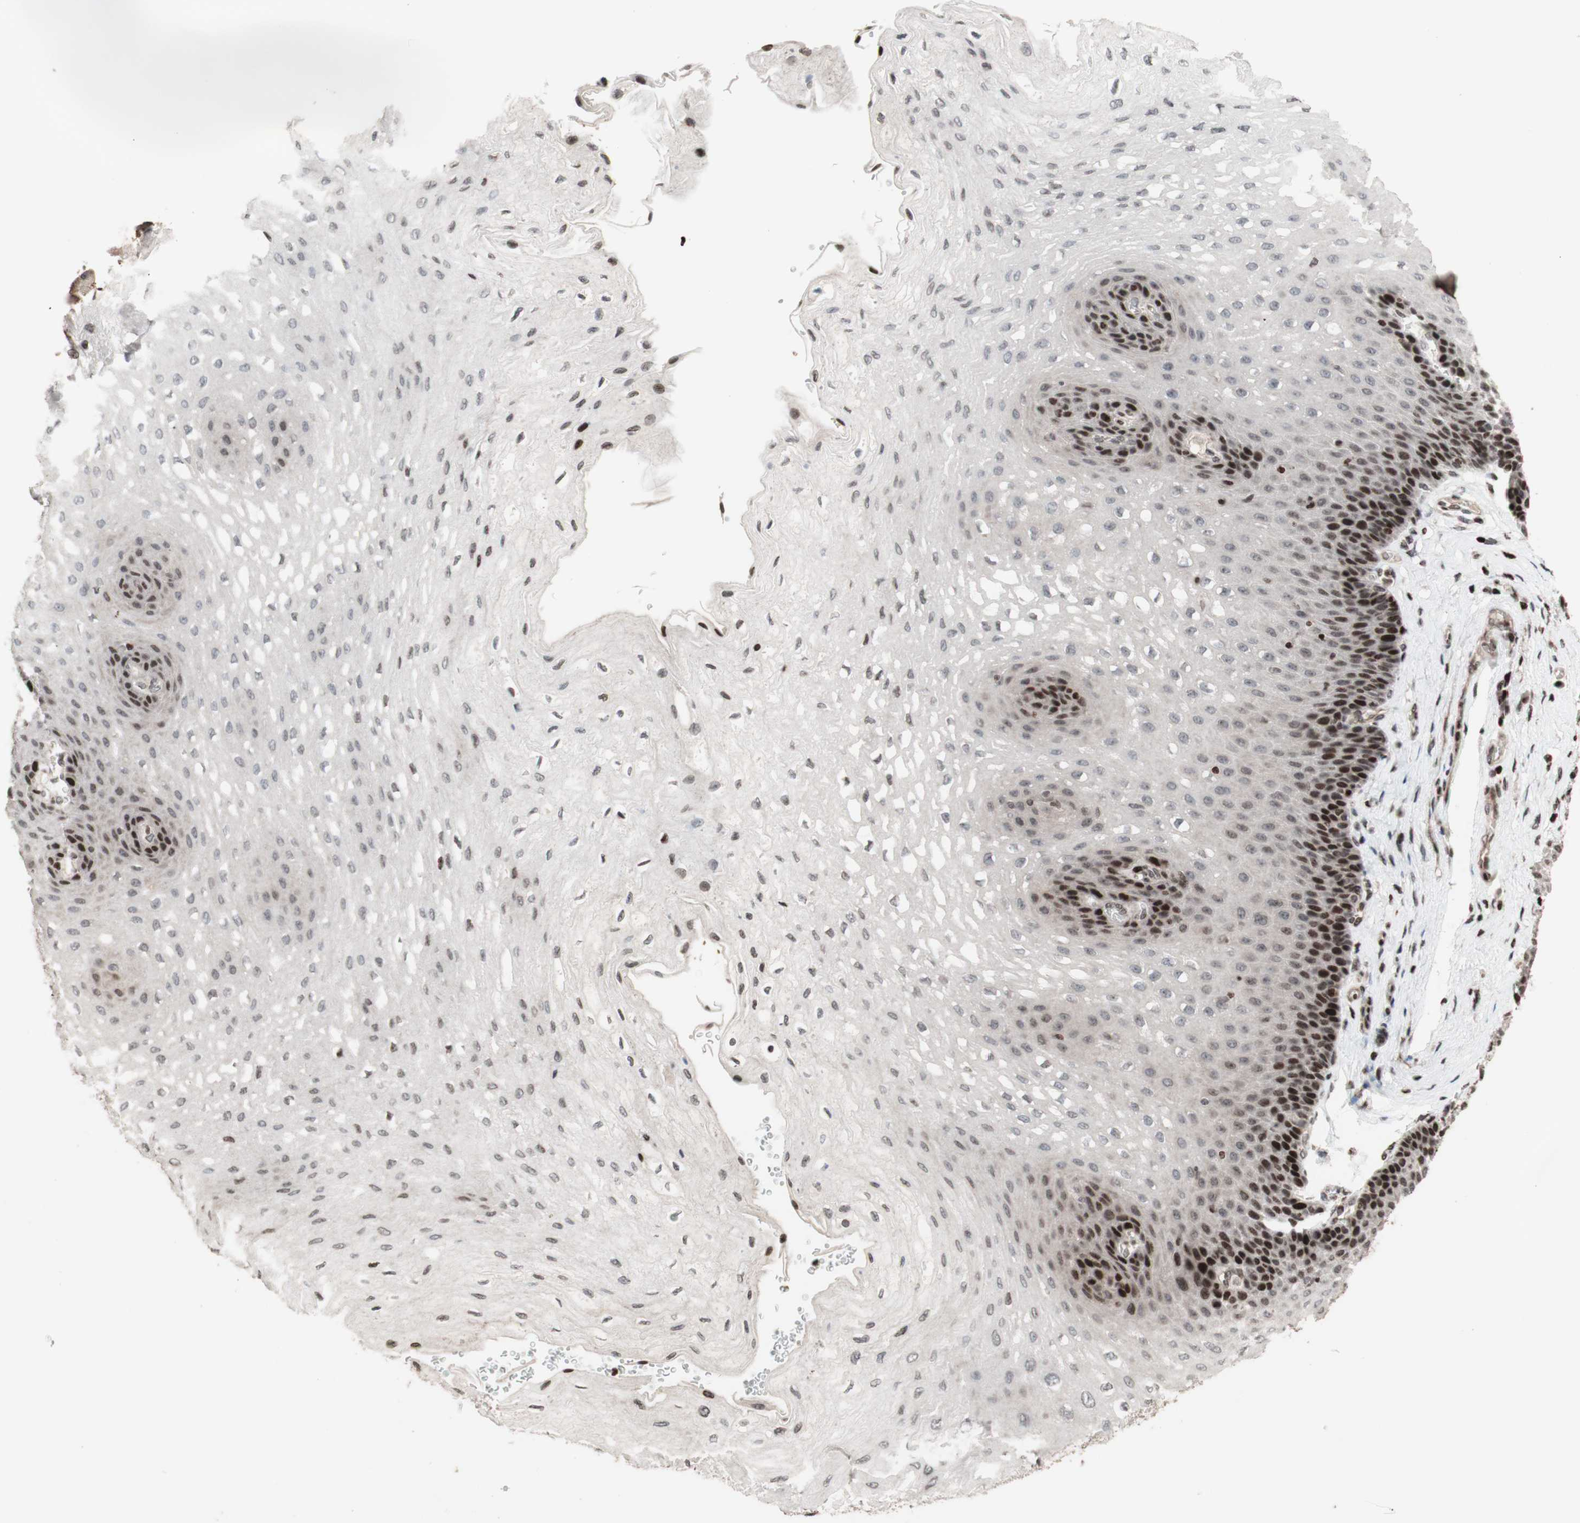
{"staining": {"intensity": "strong", "quantity": "<25%", "location": "nuclear"}, "tissue": "esophagus", "cell_type": "Squamous epithelial cells", "image_type": "normal", "snomed": [{"axis": "morphology", "description": "Normal tissue, NOS"}, {"axis": "topography", "description": "Esophagus"}], "caption": "Protein staining by immunohistochemistry exhibits strong nuclear staining in about <25% of squamous epithelial cells in unremarkable esophagus.", "gene": "POLA1", "patient": {"sex": "female", "age": 72}}